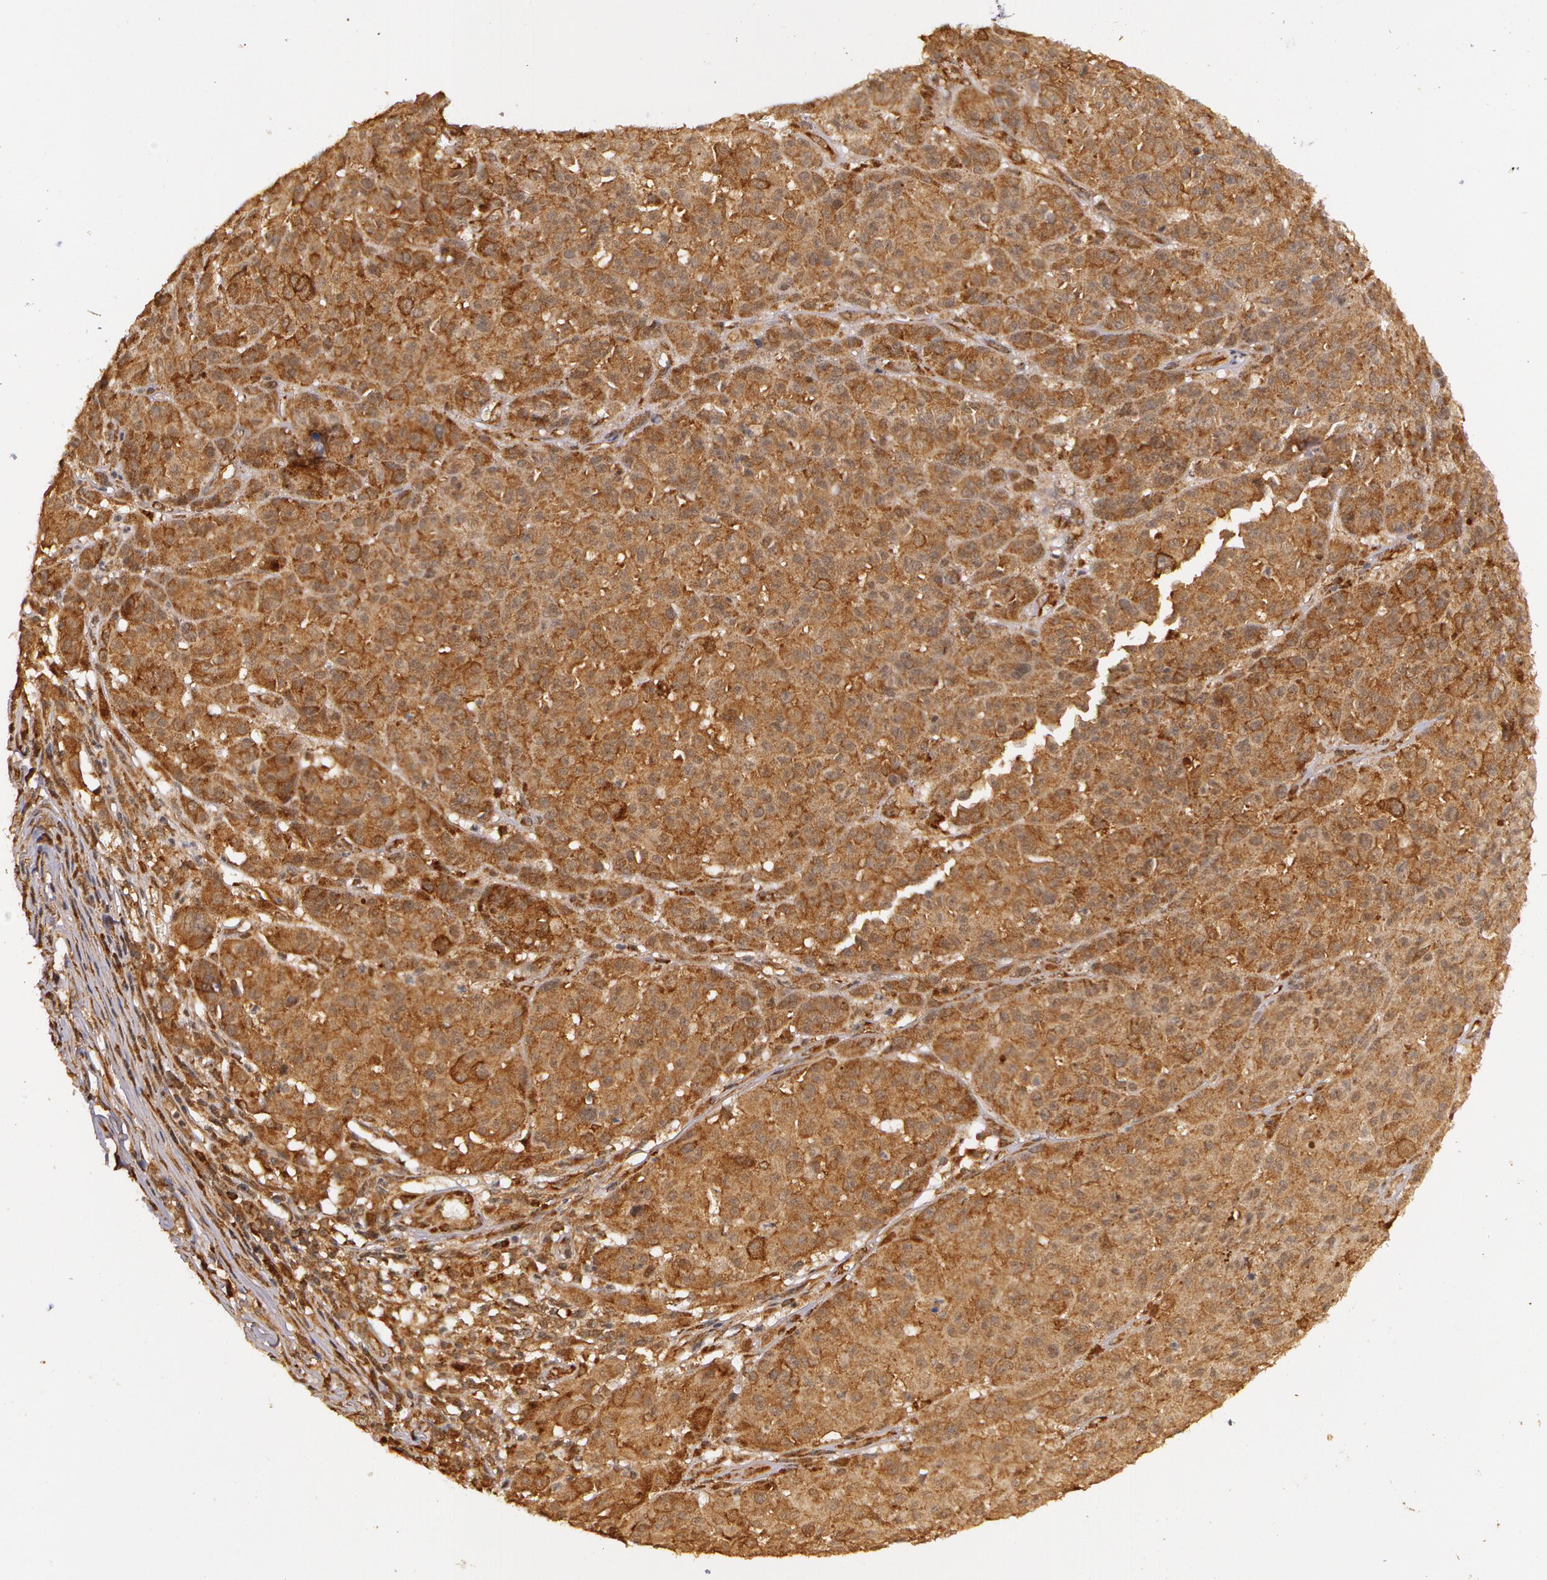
{"staining": {"intensity": "strong", "quantity": ">75%", "location": "cytoplasmic/membranous"}, "tissue": "melanoma", "cell_type": "Tumor cells", "image_type": "cancer", "snomed": [{"axis": "morphology", "description": "Malignant melanoma, NOS"}, {"axis": "topography", "description": "Skin"}], "caption": "Protein staining exhibits strong cytoplasmic/membranous expression in approximately >75% of tumor cells in malignant melanoma.", "gene": "ASCC2", "patient": {"sex": "male", "age": 64}}